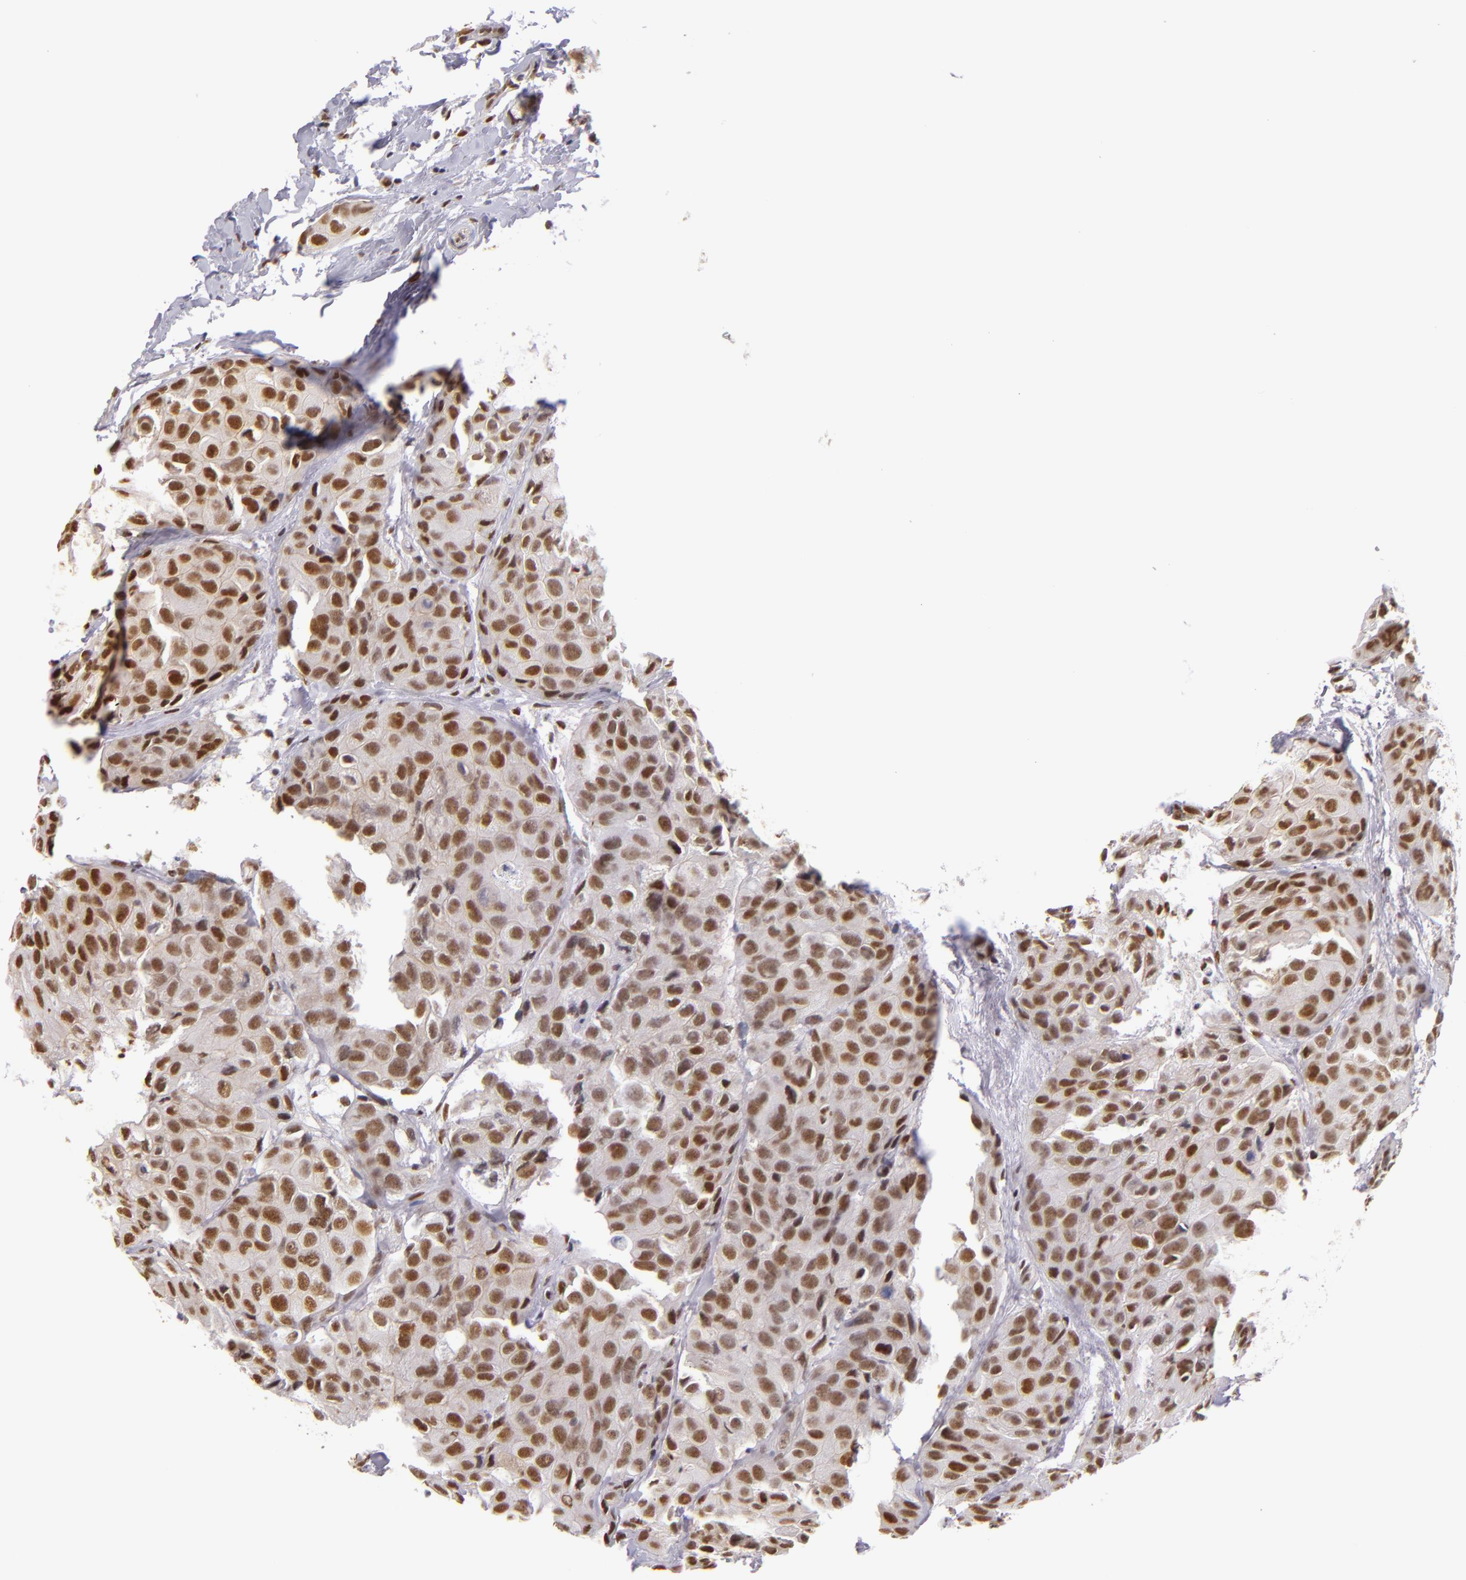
{"staining": {"intensity": "moderate", "quantity": ">75%", "location": "nuclear"}, "tissue": "breast cancer", "cell_type": "Tumor cells", "image_type": "cancer", "snomed": [{"axis": "morphology", "description": "Duct carcinoma"}, {"axis": "topography", "description": "Breast"}], "caption": "Immunohistochemical staining of breast invasive ductal carcinoma demonstrates medium levels of moderate nuclear expression in about >75% of tumor cells. The staining is performed using DAB (3,3'-diaminobenzidine) brown chromogen to label protein expression. The nuclei are counter-stained blue using hematoxylin.", "gene": "NCOR2", "patient": {"sex": "female", "age": 68}}